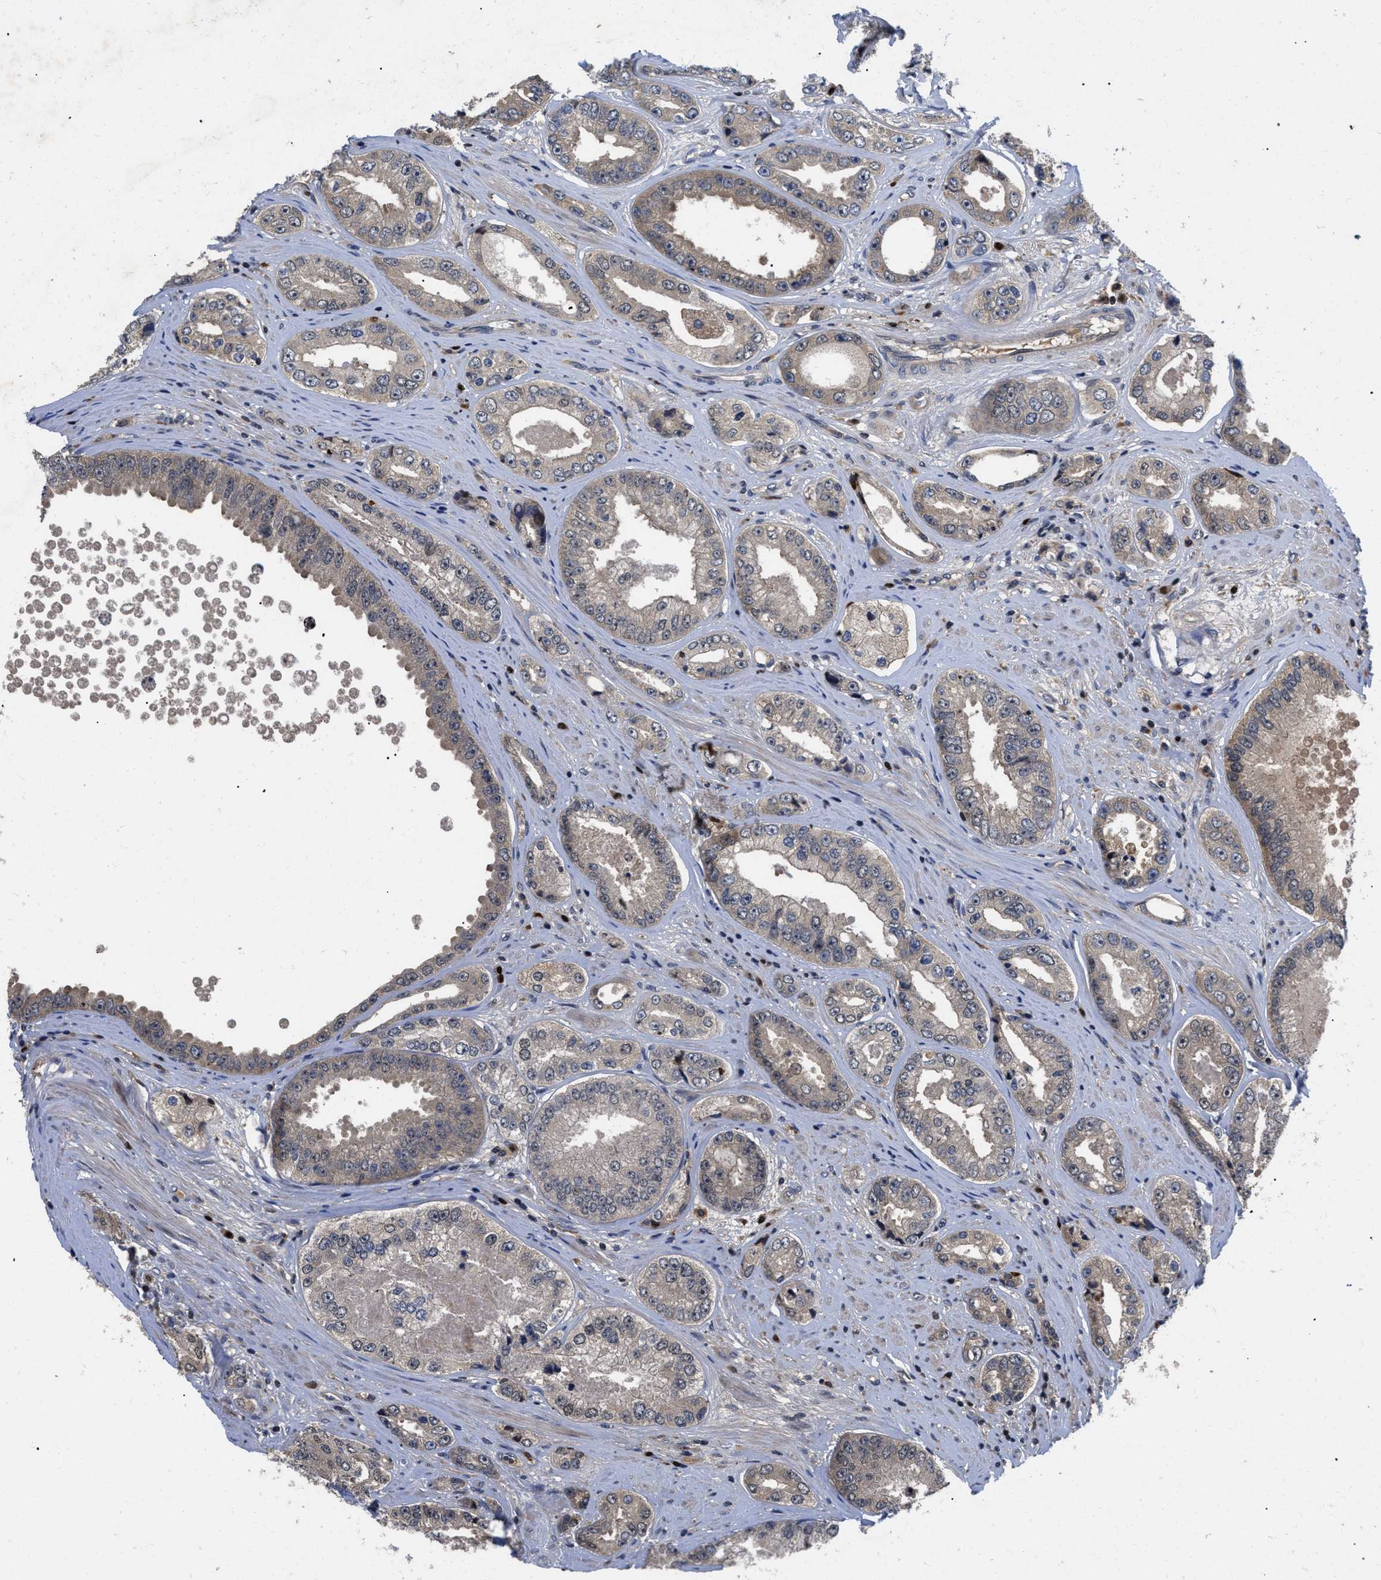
{"staining": {"intensity": "weak", "quantity": "<25%", "location": "cytoplasmic/membranous"}, "tissue": "prostate cancer", "cell_type": "Tumor cells", "image_type": "cancer", "snomed": [{"axis": "morphology", "description": "Adenocarcinoma, High grade"}, {"axis": "topography", "description": "Prostate"}], "caption": "IHC of prostate adenocarcinoma (high-grade) displays no positivity in tumor cells.", "gene": "FAM200A", "patient": {"sex": "male", "age": 61}}